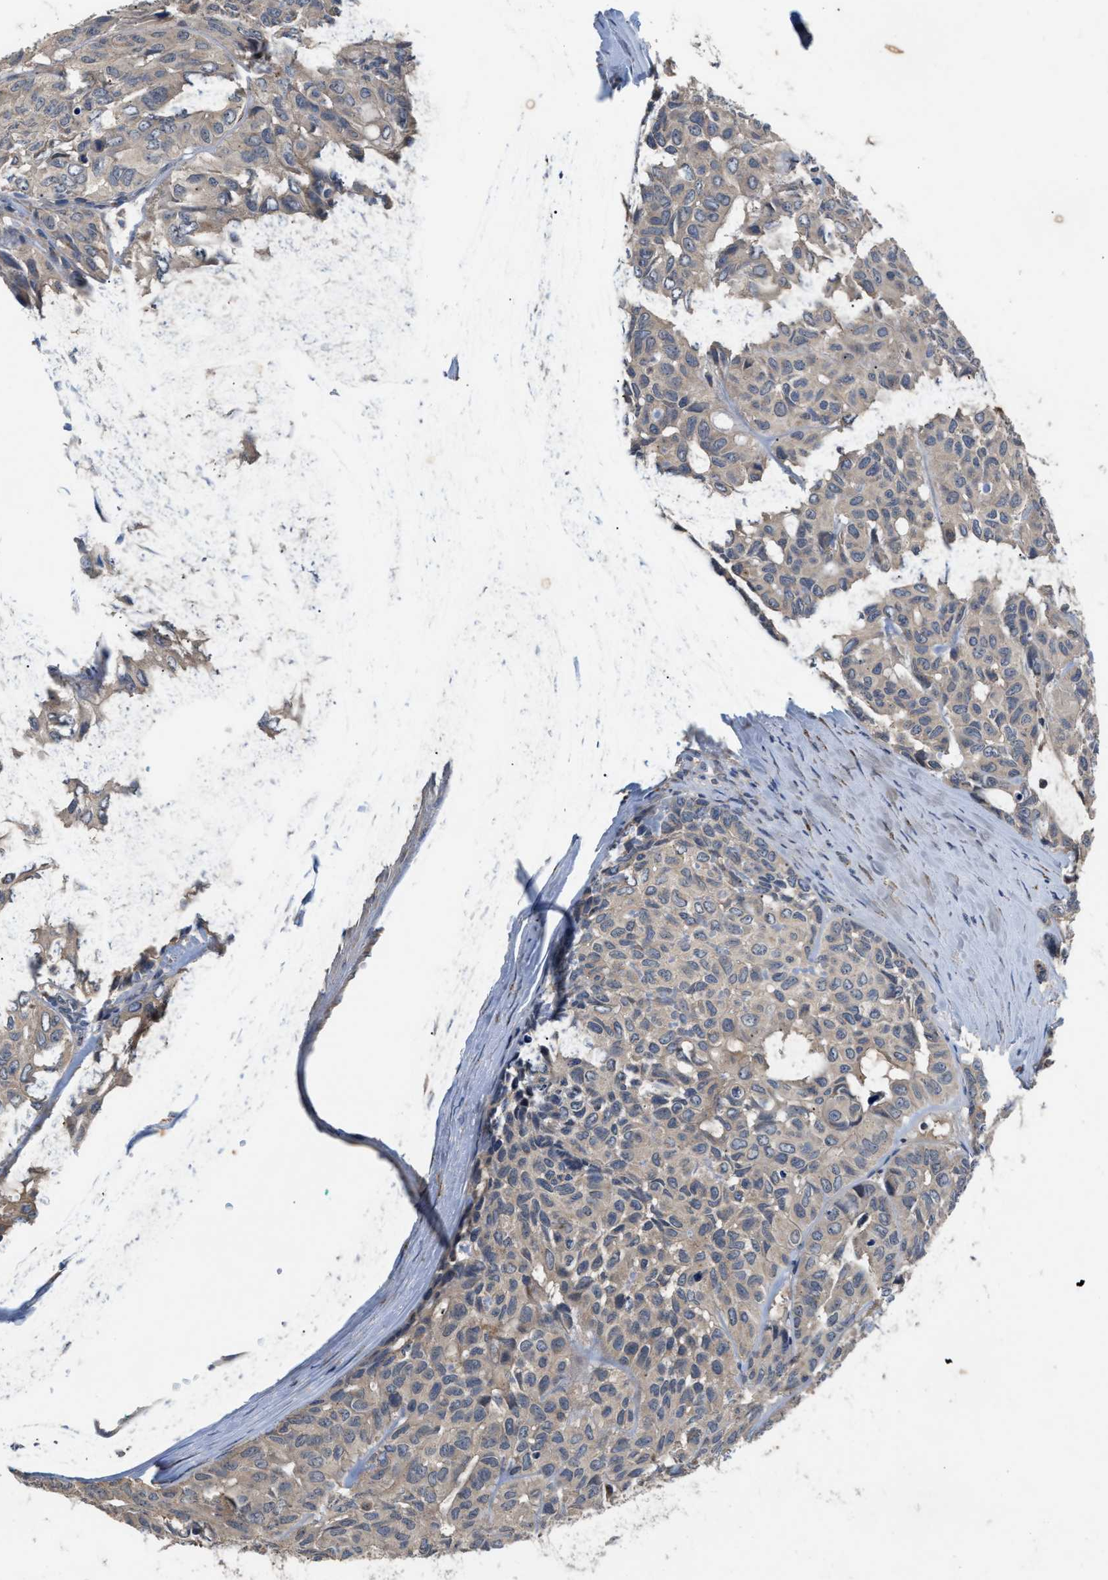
{"staining": {"intensity": "weak", "quantity": ">75%", "location": "cytoplasmic/membranous"}, "tissue": "head and neck cancer", "cell_type": "Tumor cells", "image_type": "cancer", "snomed": [{"axis": "morphology", "description": "Adenocarcinoma, NOS"}, {"axis": "topography", "description": "Salivary gland, NOS"}, {"axis": "topography", "description": "Head-Neck"}], "caption": "High-power microscopy captured an immunohistochemistry (IHC) histopathology image of head and neck cancer (adenocarcinoma), revealing weak cytoplasmic/membranous staining in about >75% of tumor cells.", "gene": "SIK2", "patient": {"sex": "female", "age": 76}}